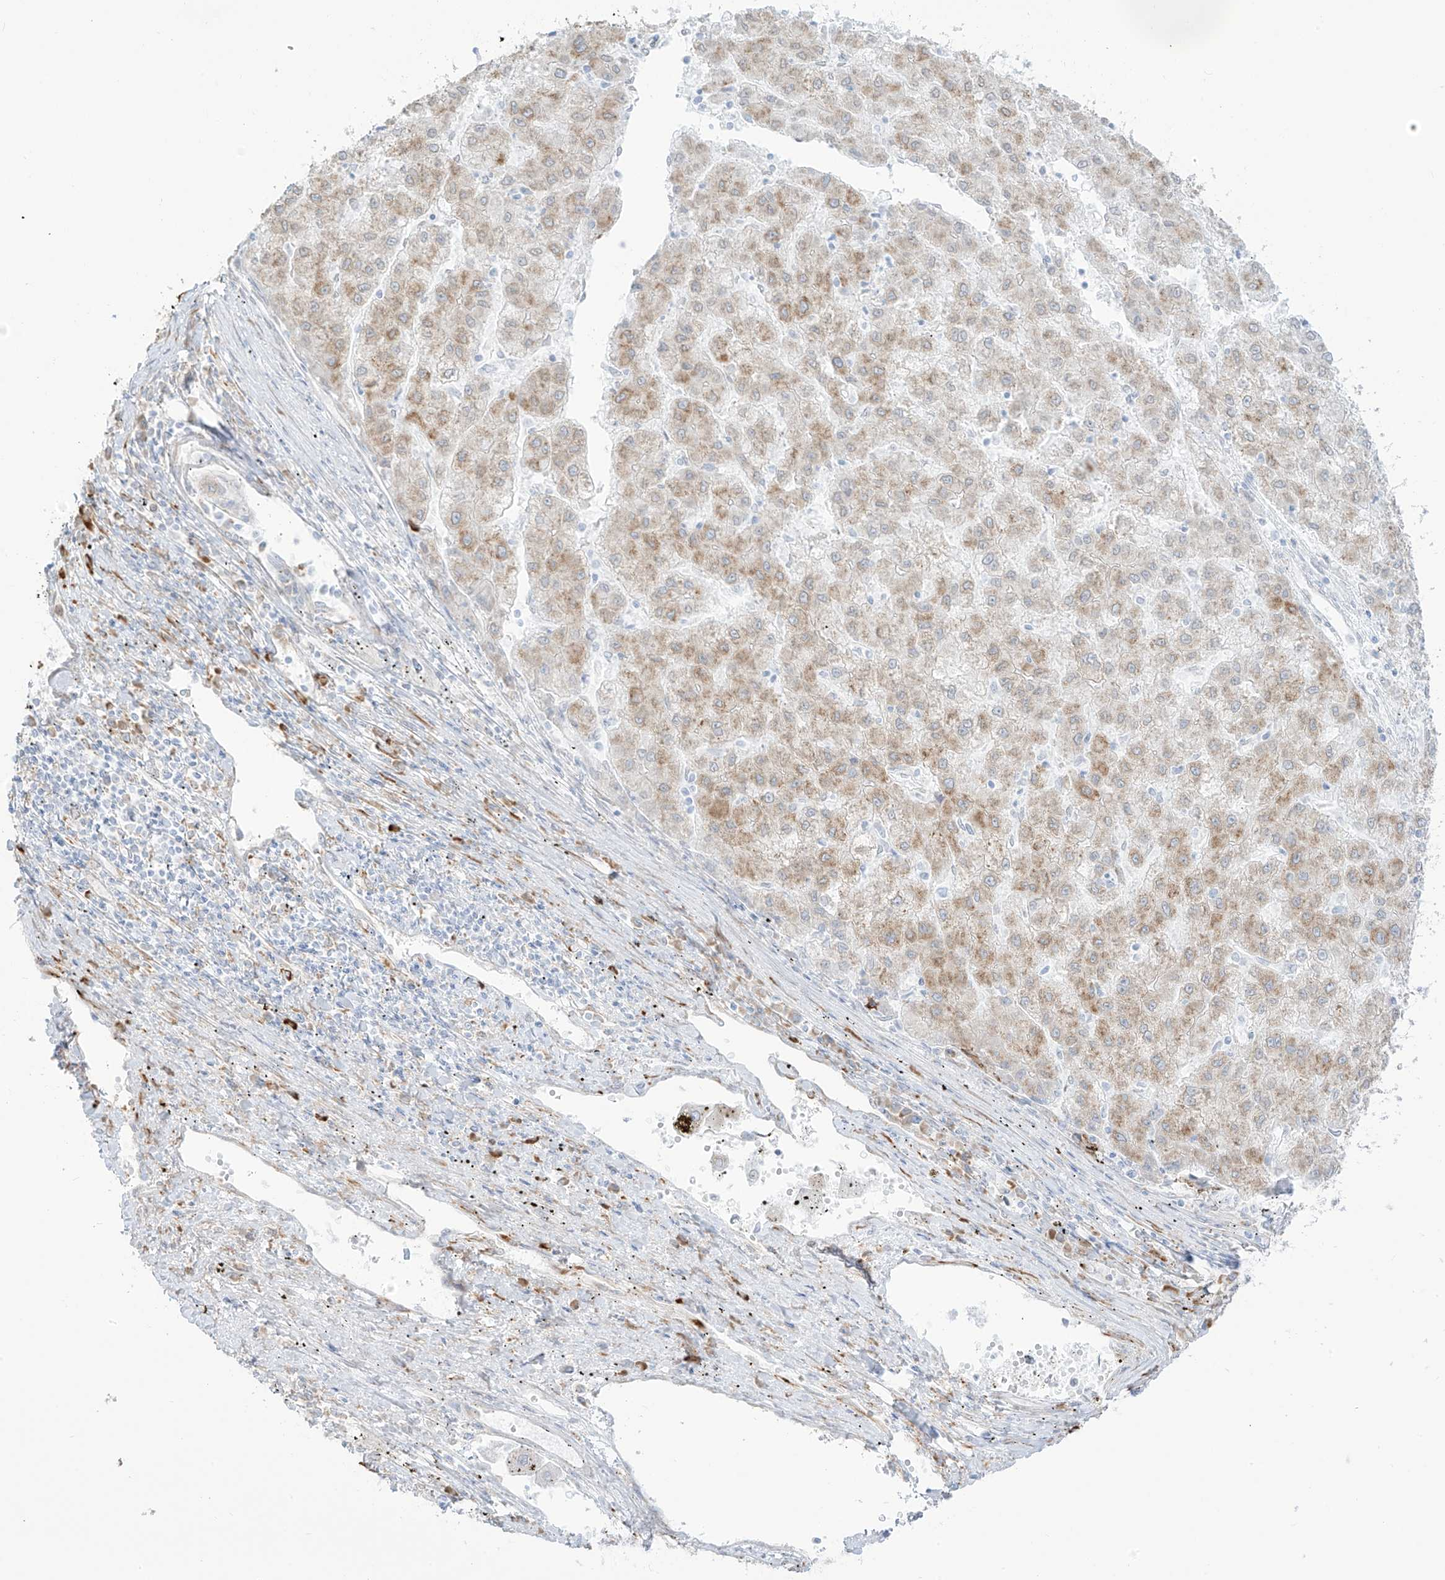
{"staining": {"intensity": "weak", "quantity": "<25%", "location": "cytoplasmic/membranous"}, "tissue": "liver cancer", "cell_type": "Tumor cells", "image_type": "cancer", "snomed": [{"axis": "morphology", "description": "Carcinoma, Hepatocellular, NOS"}, {"axis": "topography", "description": "Liver"}], "caption": "A histopathology image of liver cancer (hepatocellular carcinoma) stained for a protein exhibits no brown staining in tumor cells.", "gene": "LRRC59", "patient": {"sex": "male", "age": 72}}